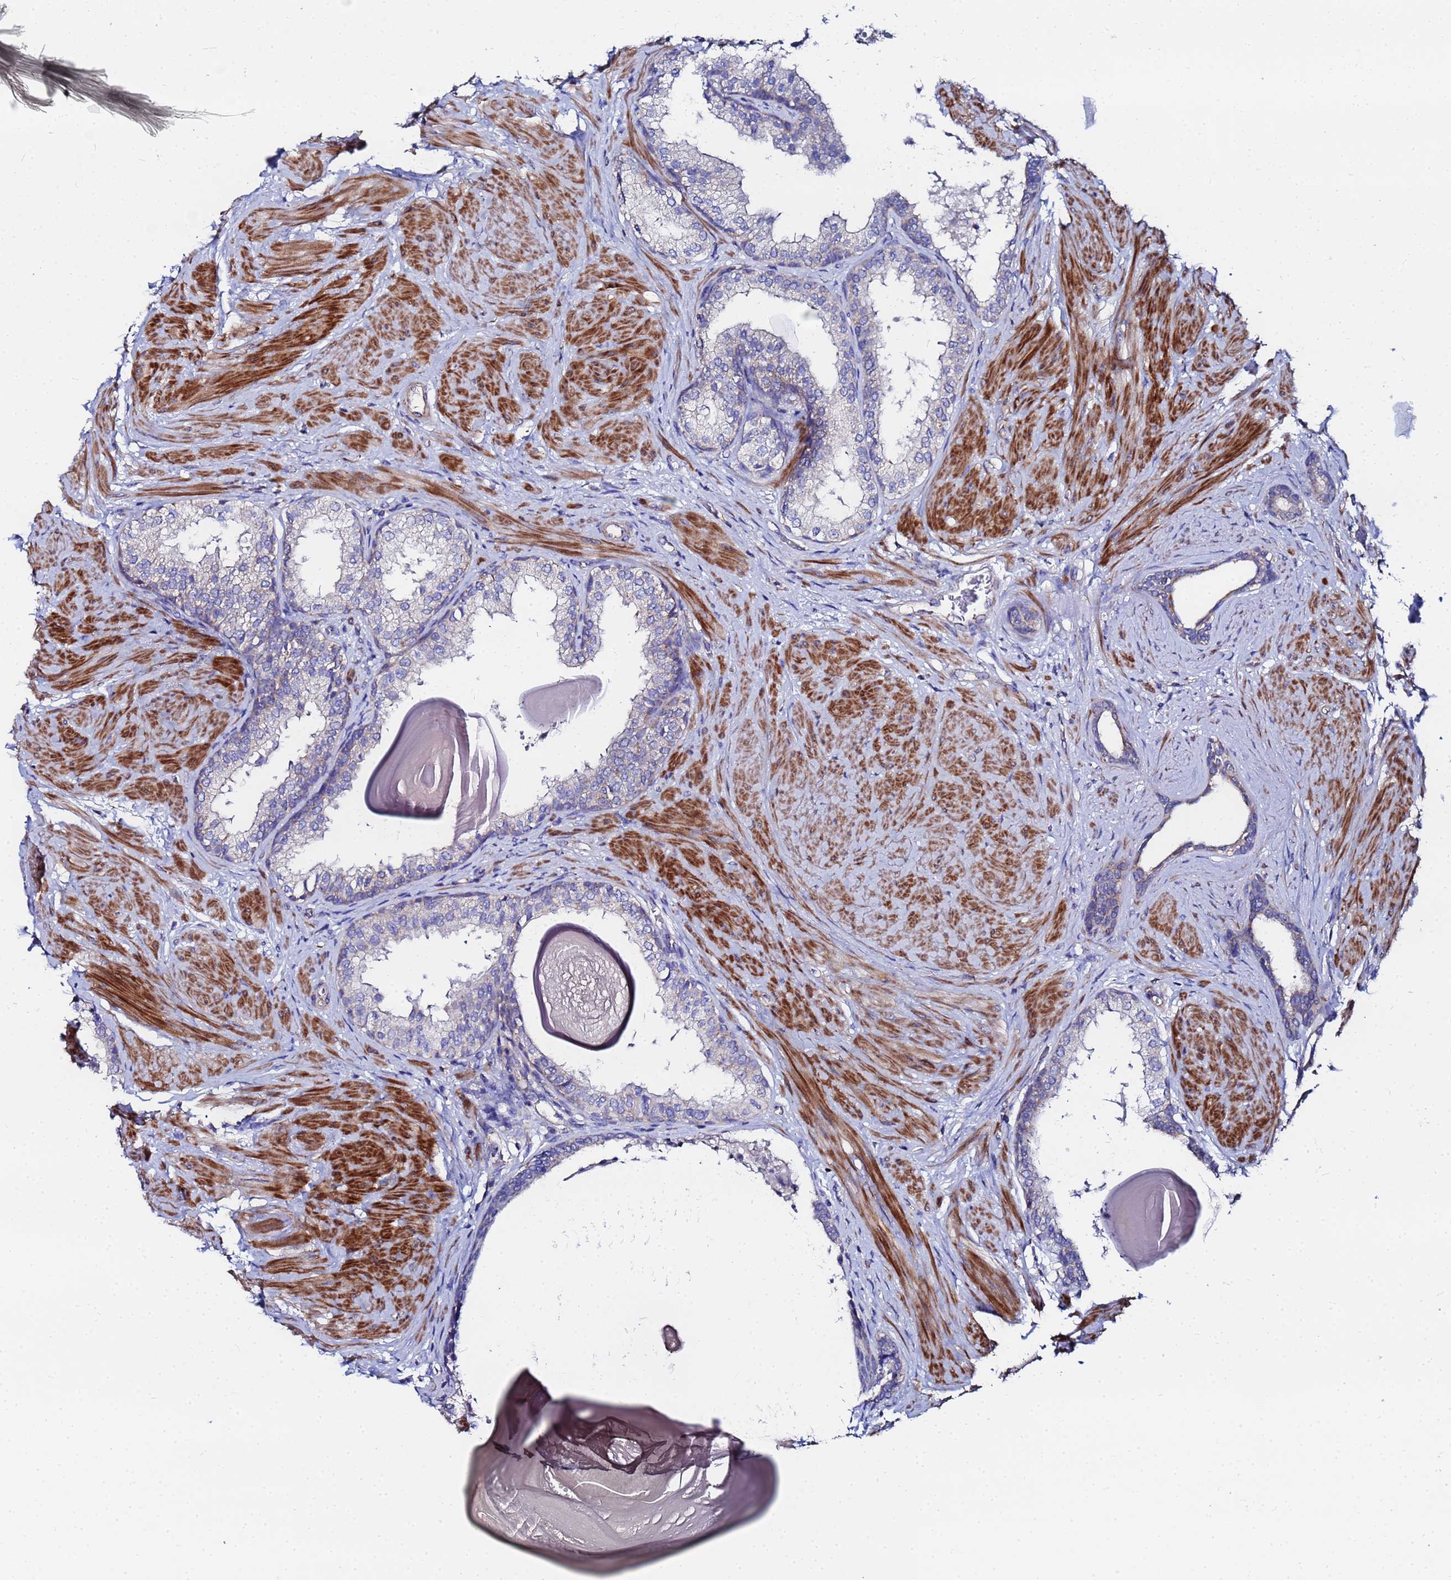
{"staining": {"intensity": "moderate", "quantity": "<25%", "location": "cytoplasmic/membranous"}, "tissue": "prostate", "cell_type": "Glandular cells", "image_type": "normal", "snomed": [{"axis": "morphology", "description": "Normal tissue, NOS"}, {"axis": "topography", "description": "Prostate"}], "caption": "An immunohistochemistry image of unremarkable tissue is shown. Protein staining in brown highlights moderate cytoplasmic/membranous positivity in prostate within glandular cells.", "gene": "FAHD2A", "patient": {"sex": "male", "age": 48}}